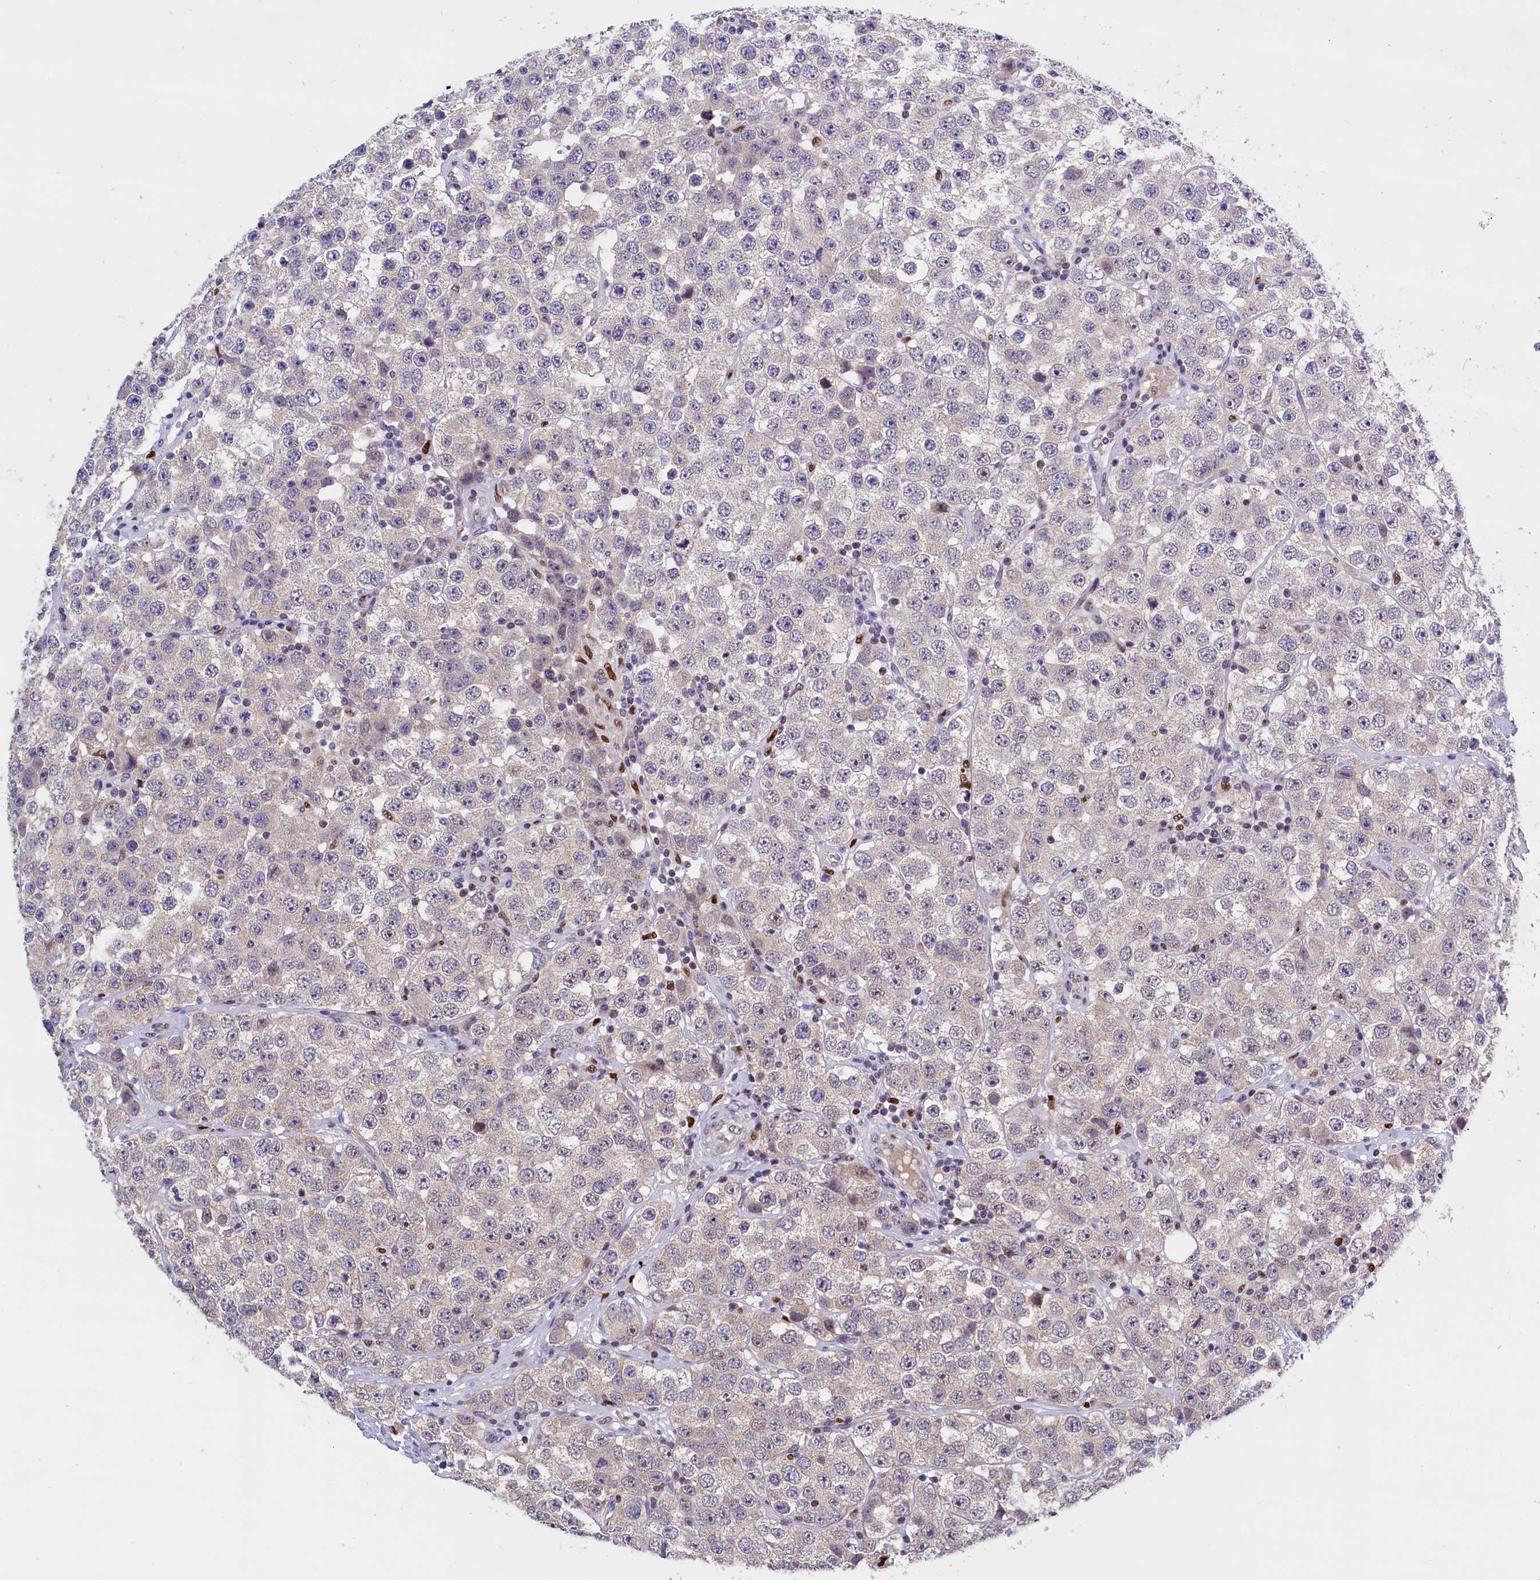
{"staining": {"intensity": "negative", "quantity": "none", "location": "none"}, "tissue": "testis cancer", "cell_type": "Tumor cells", "image_type": "cancer", "snomed": [{"axis": "morphology", "description": "Seminoma, NOS"}, {"axis": "topography", "description": "Testis"}], "caption": "DAB immunohistochemical staining of human testis cancer shows no significant expression in tumor cells.", "gene": "BTBD9", "patient": {"sex": "male", "age": 28}}